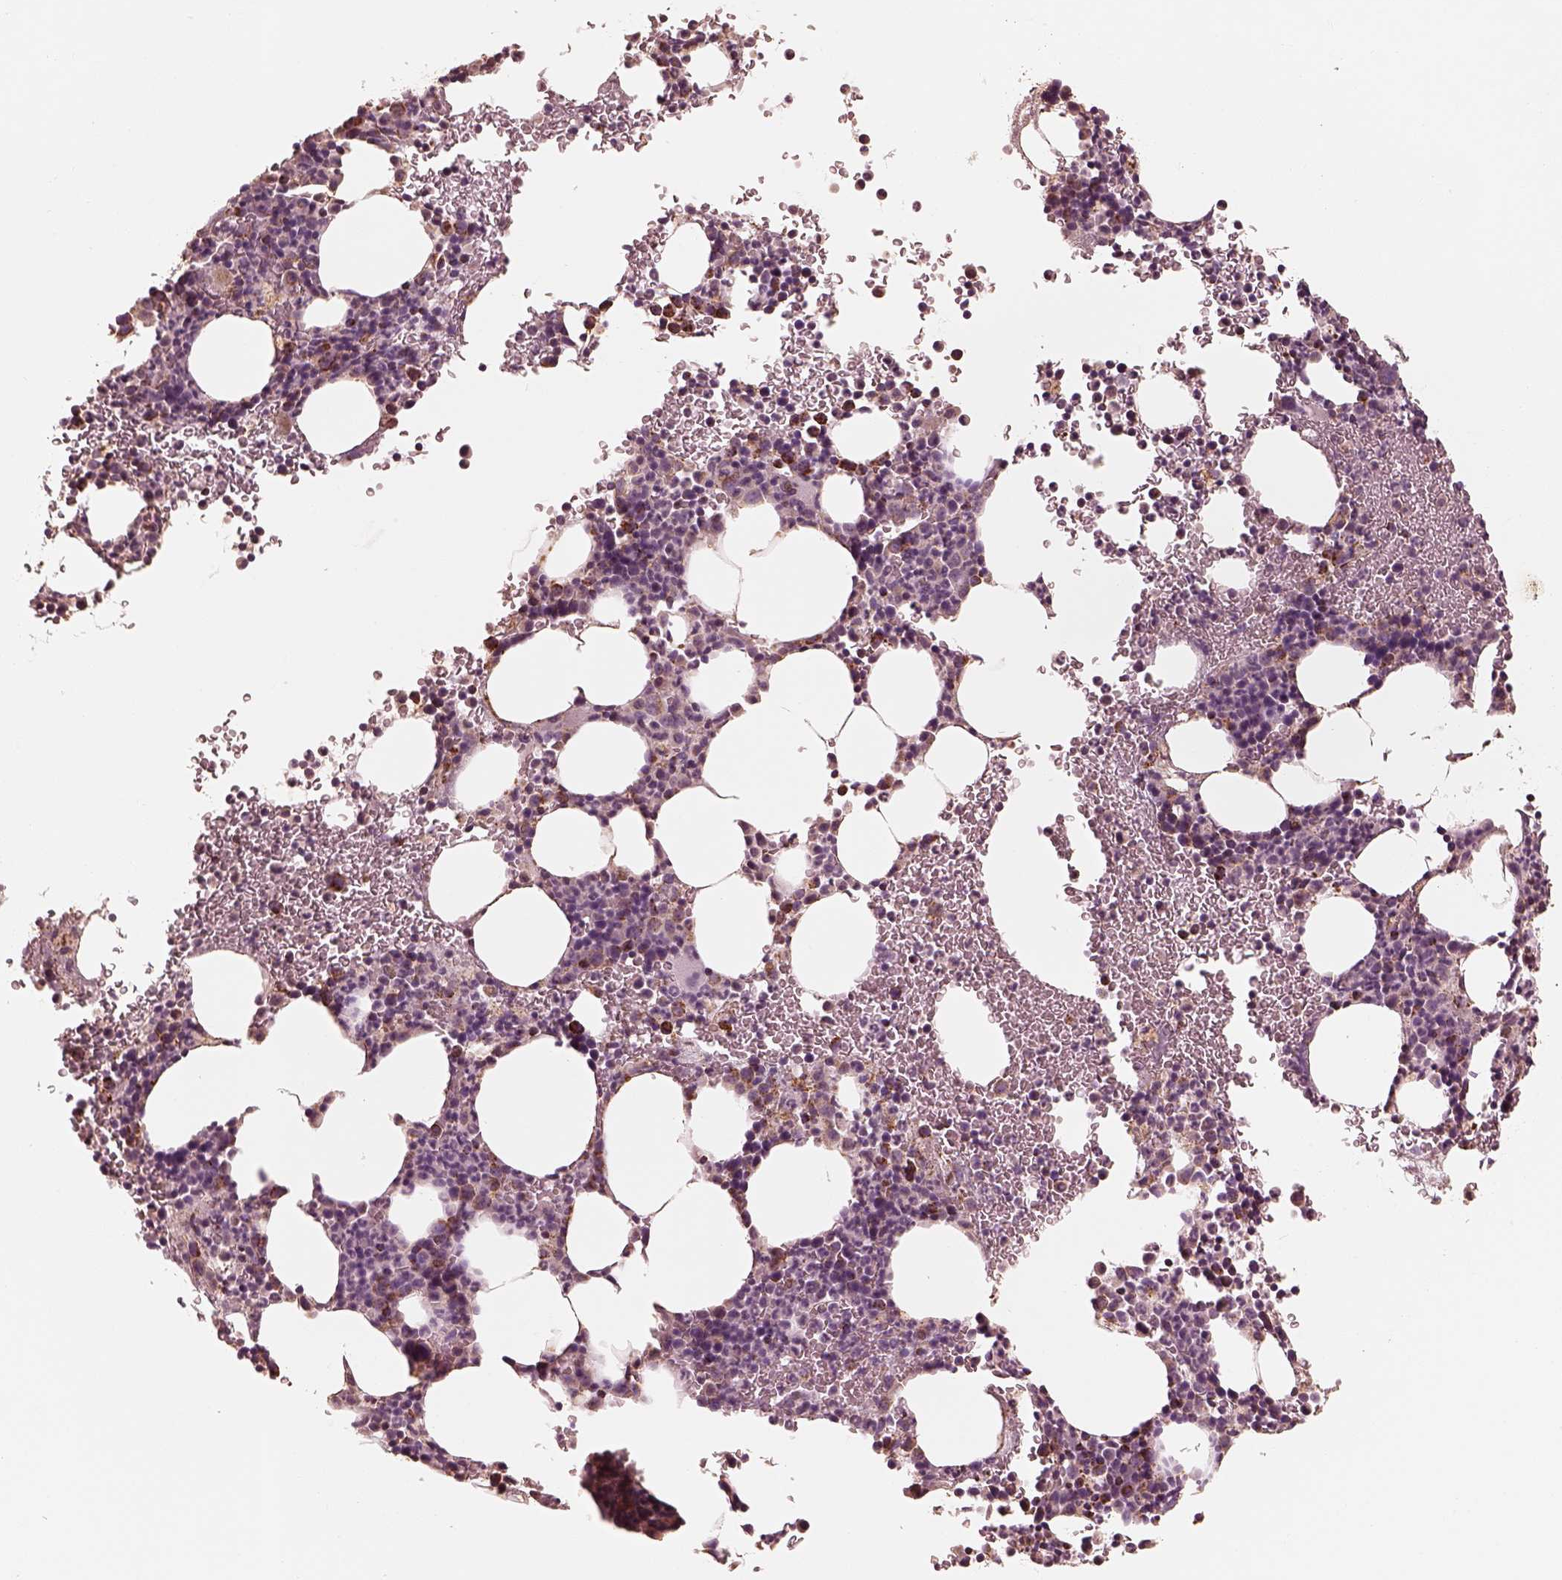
{"staining": {"intensity": "strong", "quantity": "<25%", "location": "cytoplasmic/membranous"}, "tissue": "bone marrow", "cell_type": "Hematopoietic cells", "image_type": "normal", "snomed": [{"axis": "morphology", "description": "Normal tissue, NOS"}, {"axis": "topography", "description": "Bone marrow"}], "caption": "A brown stain highlights strong cytoplasmic/membranous staining of a protein in hematopoietic cells of benign human bone marrow.", "gene": "ENTPD6", "patient": {"sex": "male", "age": 81}}